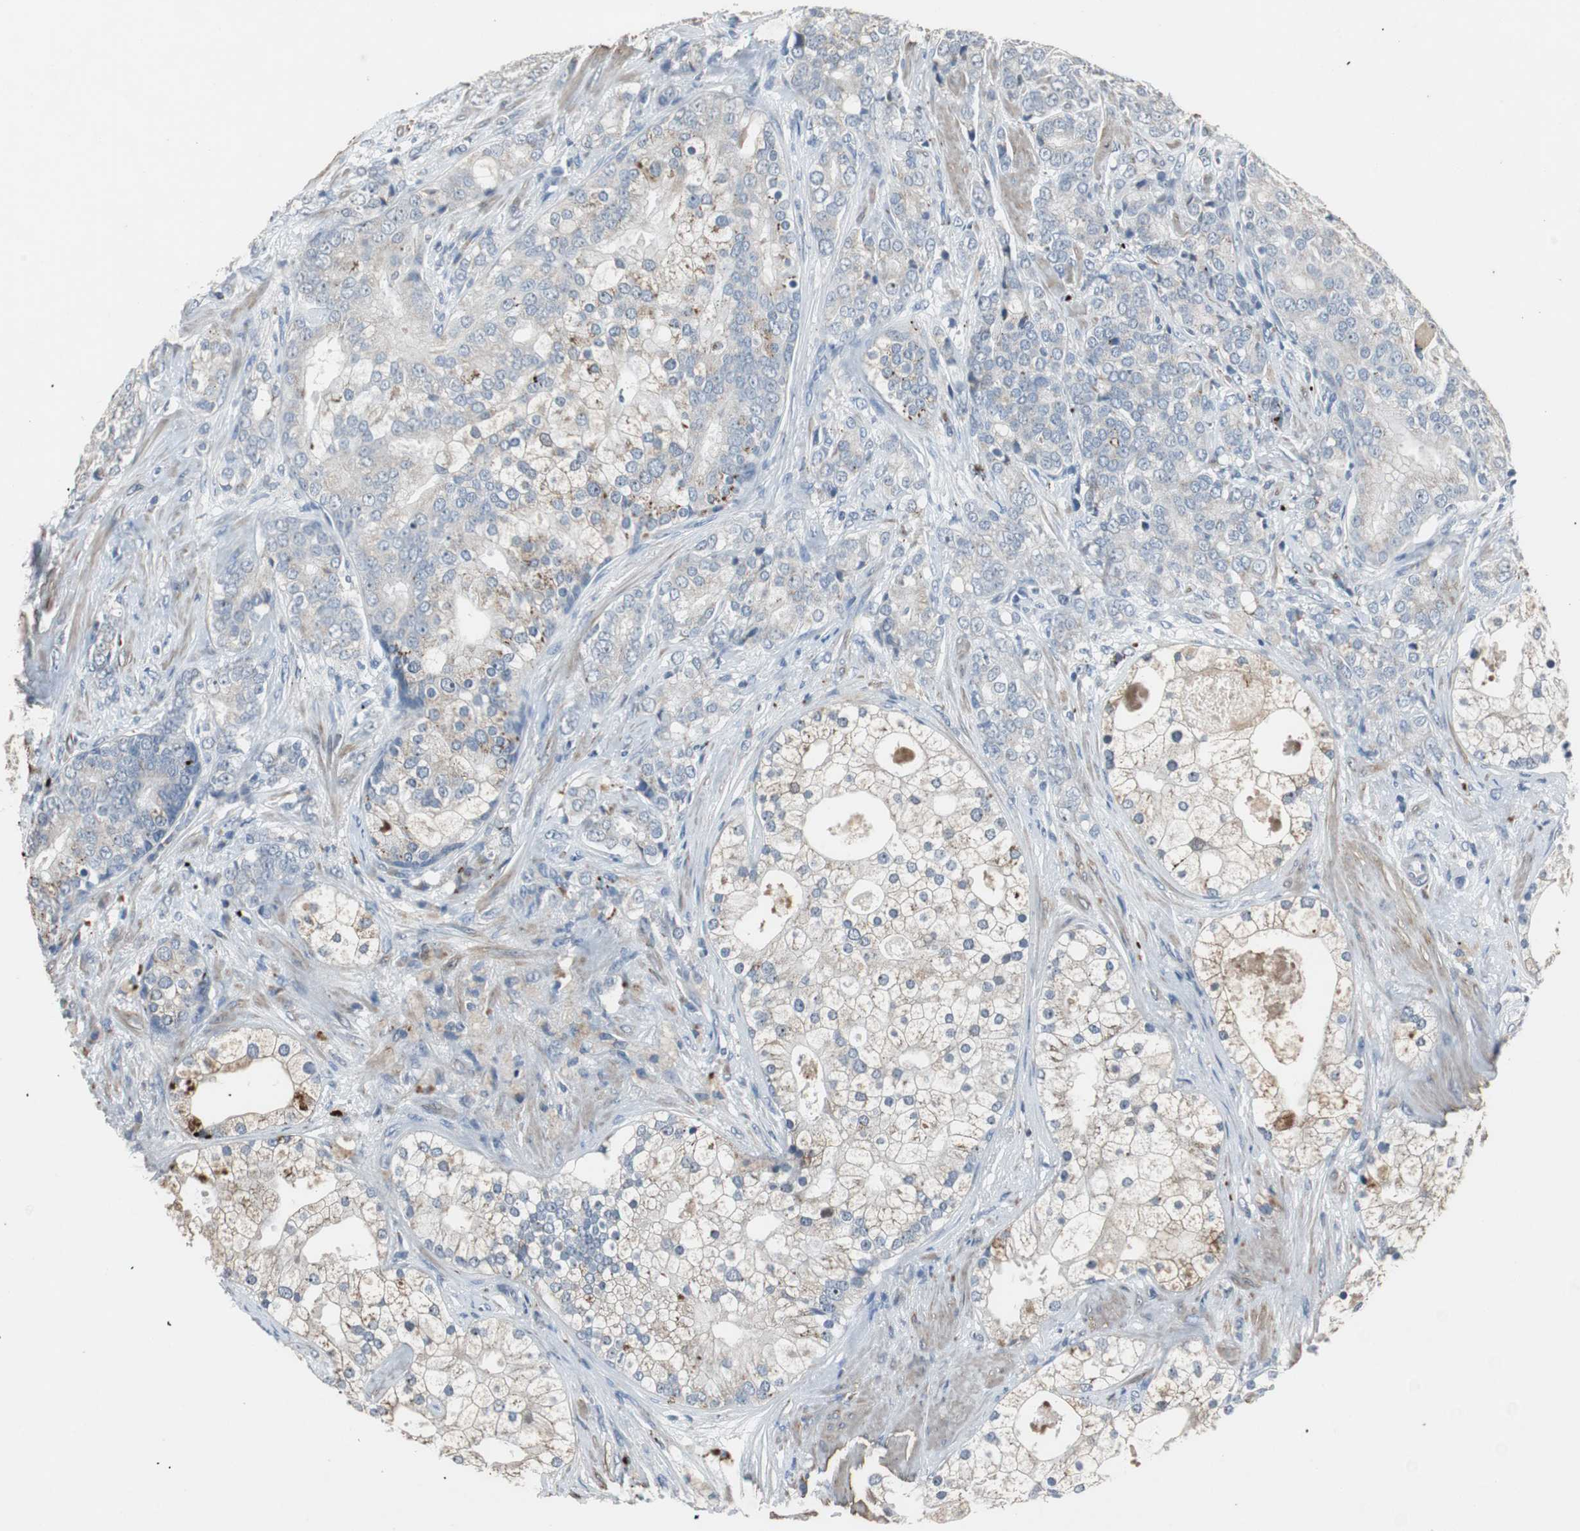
{"staining": {"intensity": "strong", "quantity": "<25%", "location": "cytoplasmic/membranous"}, "tissue": "prostate cancer", "cell_type": "Tumor cells", "image_type": "cancer", "snomed": [{"axis": "morphology", "description": "Adenocarcinoma, Low grade"}, {"axis": "topography", "description": "Prostate"}], "caption": "There is medium levels of strong cytoplasmic/membranous expression in tumor cells of adenocarcinoma (low-grade) (prostate), as demonstrated by immunohistochemical staining (brown color).", "gene": "PCYT1B", "patient": {"sex": "male", "age": 58}}